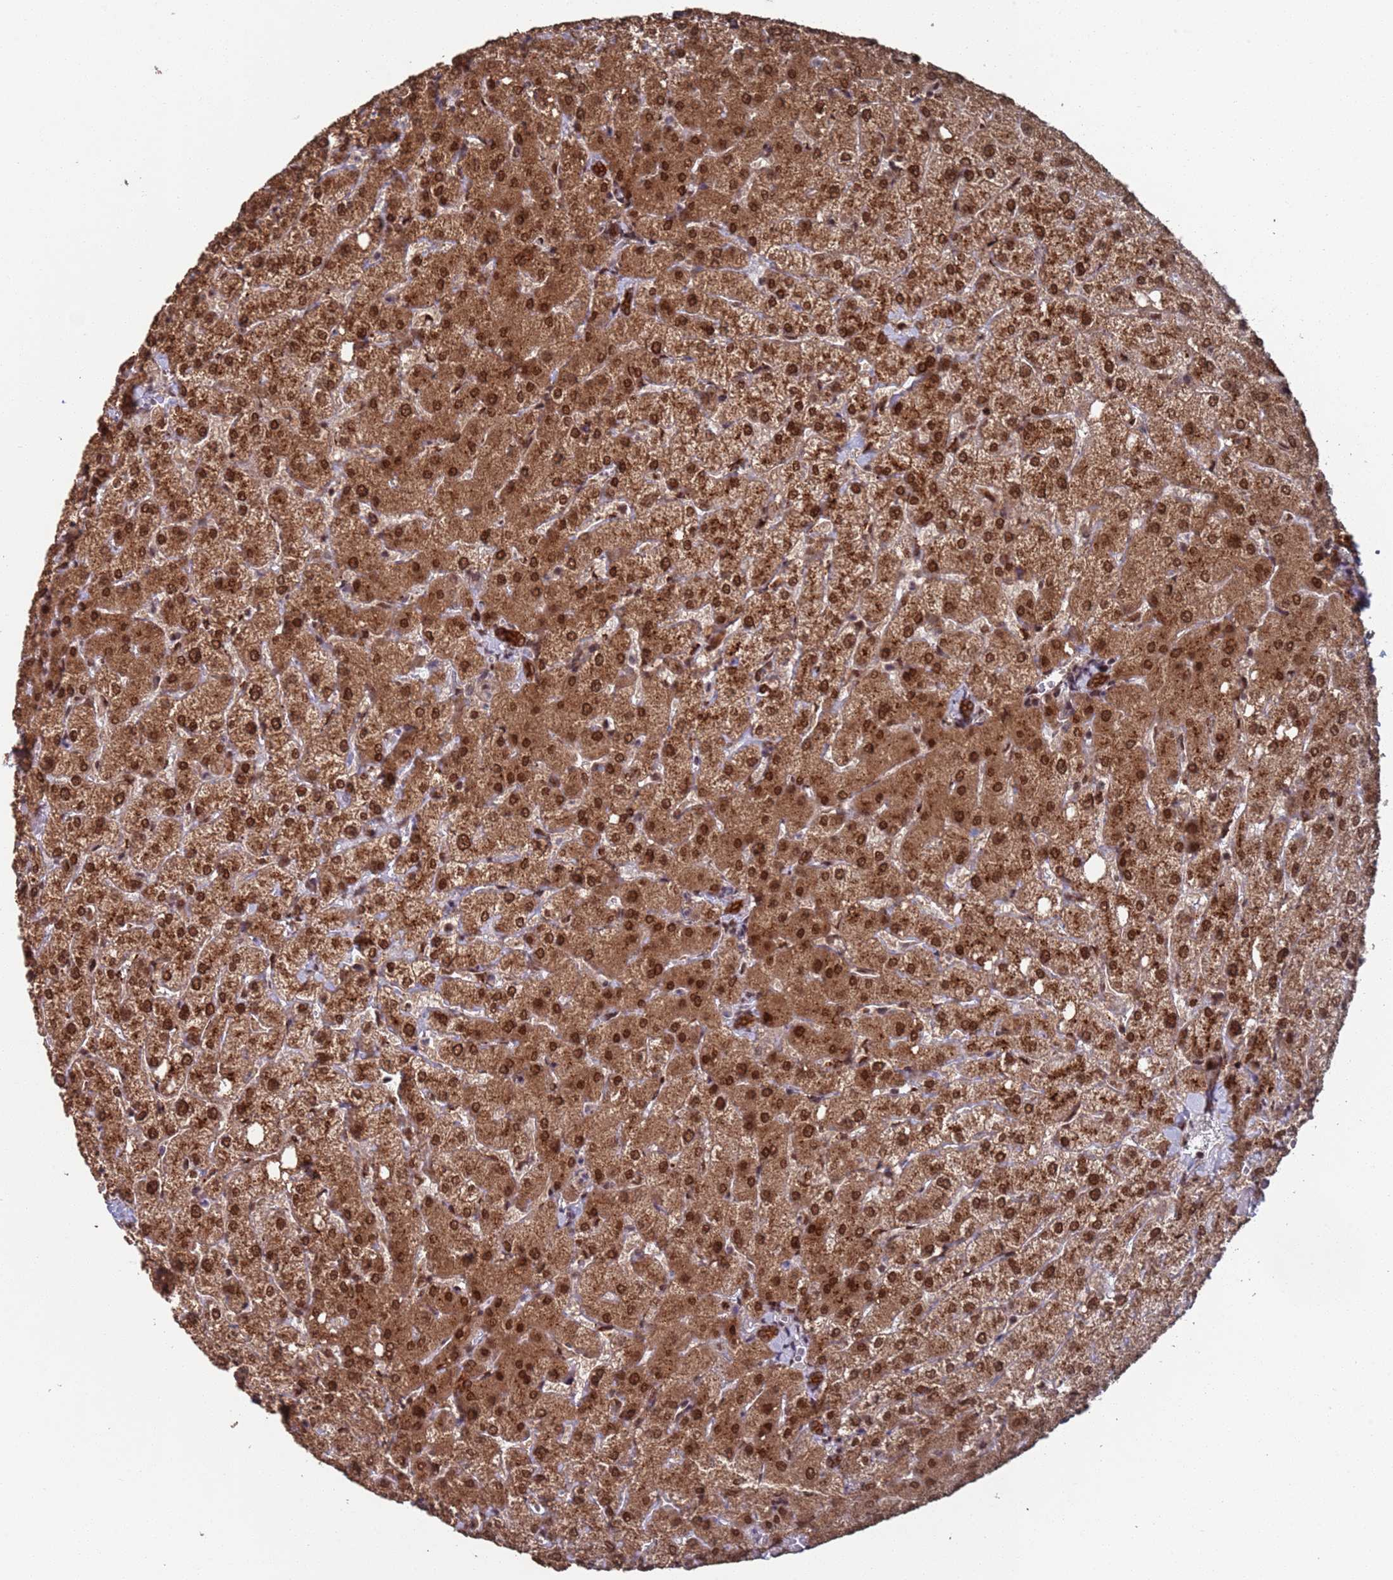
{"staining": {"intensity": "strong", "quantity": "25%-75%", "location": "cytoplasmic/membranous"}, "tissue": "liver", "cell_type": "Cholangiocytes", "image_type": "normal", "snomed": [{"axis": "morphology", "description": "Normal tissue, NOS"}, {"axis": "topography", "description": "Liver"}], "caption": "A brown stain labels strong cytoplasmic/membranous expression of a protein in cholangiocytes of unremarkable human liver. The protein of interest is shown in brown color, while the nuclei are stained blue.", "gene": "FUBP3", "patient": {"sex": "female", "age": 54}}